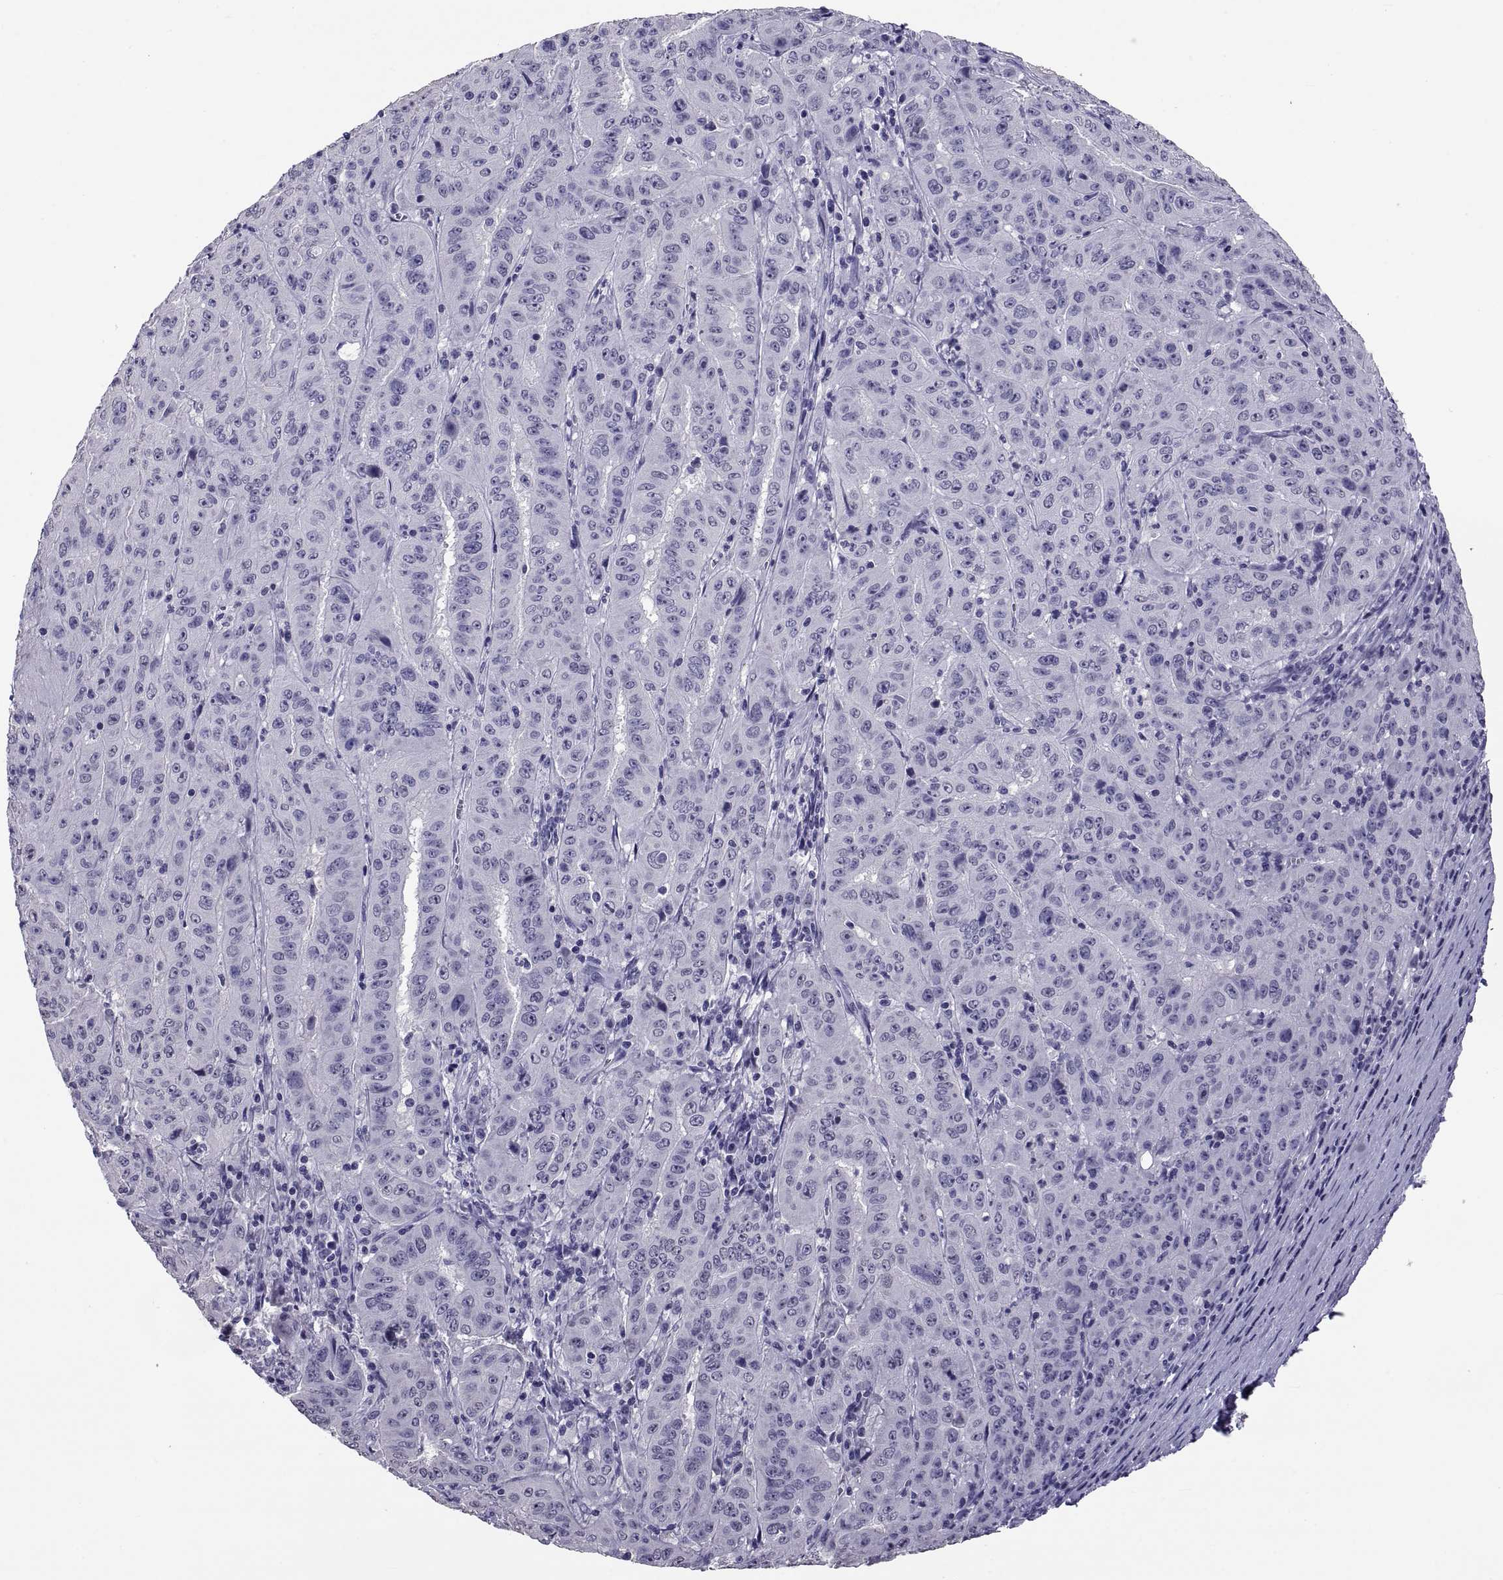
{"staining": {"intensity": "negative", "quantity": "none", "location": "none"}, "tissue": "pancreatic cancer", "cell_type": "Tumor cells", "image_type": "cancer", "snomed": [{"axis": "morphology", "description": "Adenocarcinoma, NOS"}, {"axis": "topography", "description": "Pancreas"}], "caption": "The image exhibits no staining of tumor cells in pancreatic cancer.", "gene": "TGFBR3L", "patient": {"sex": "male", "age": 63}}